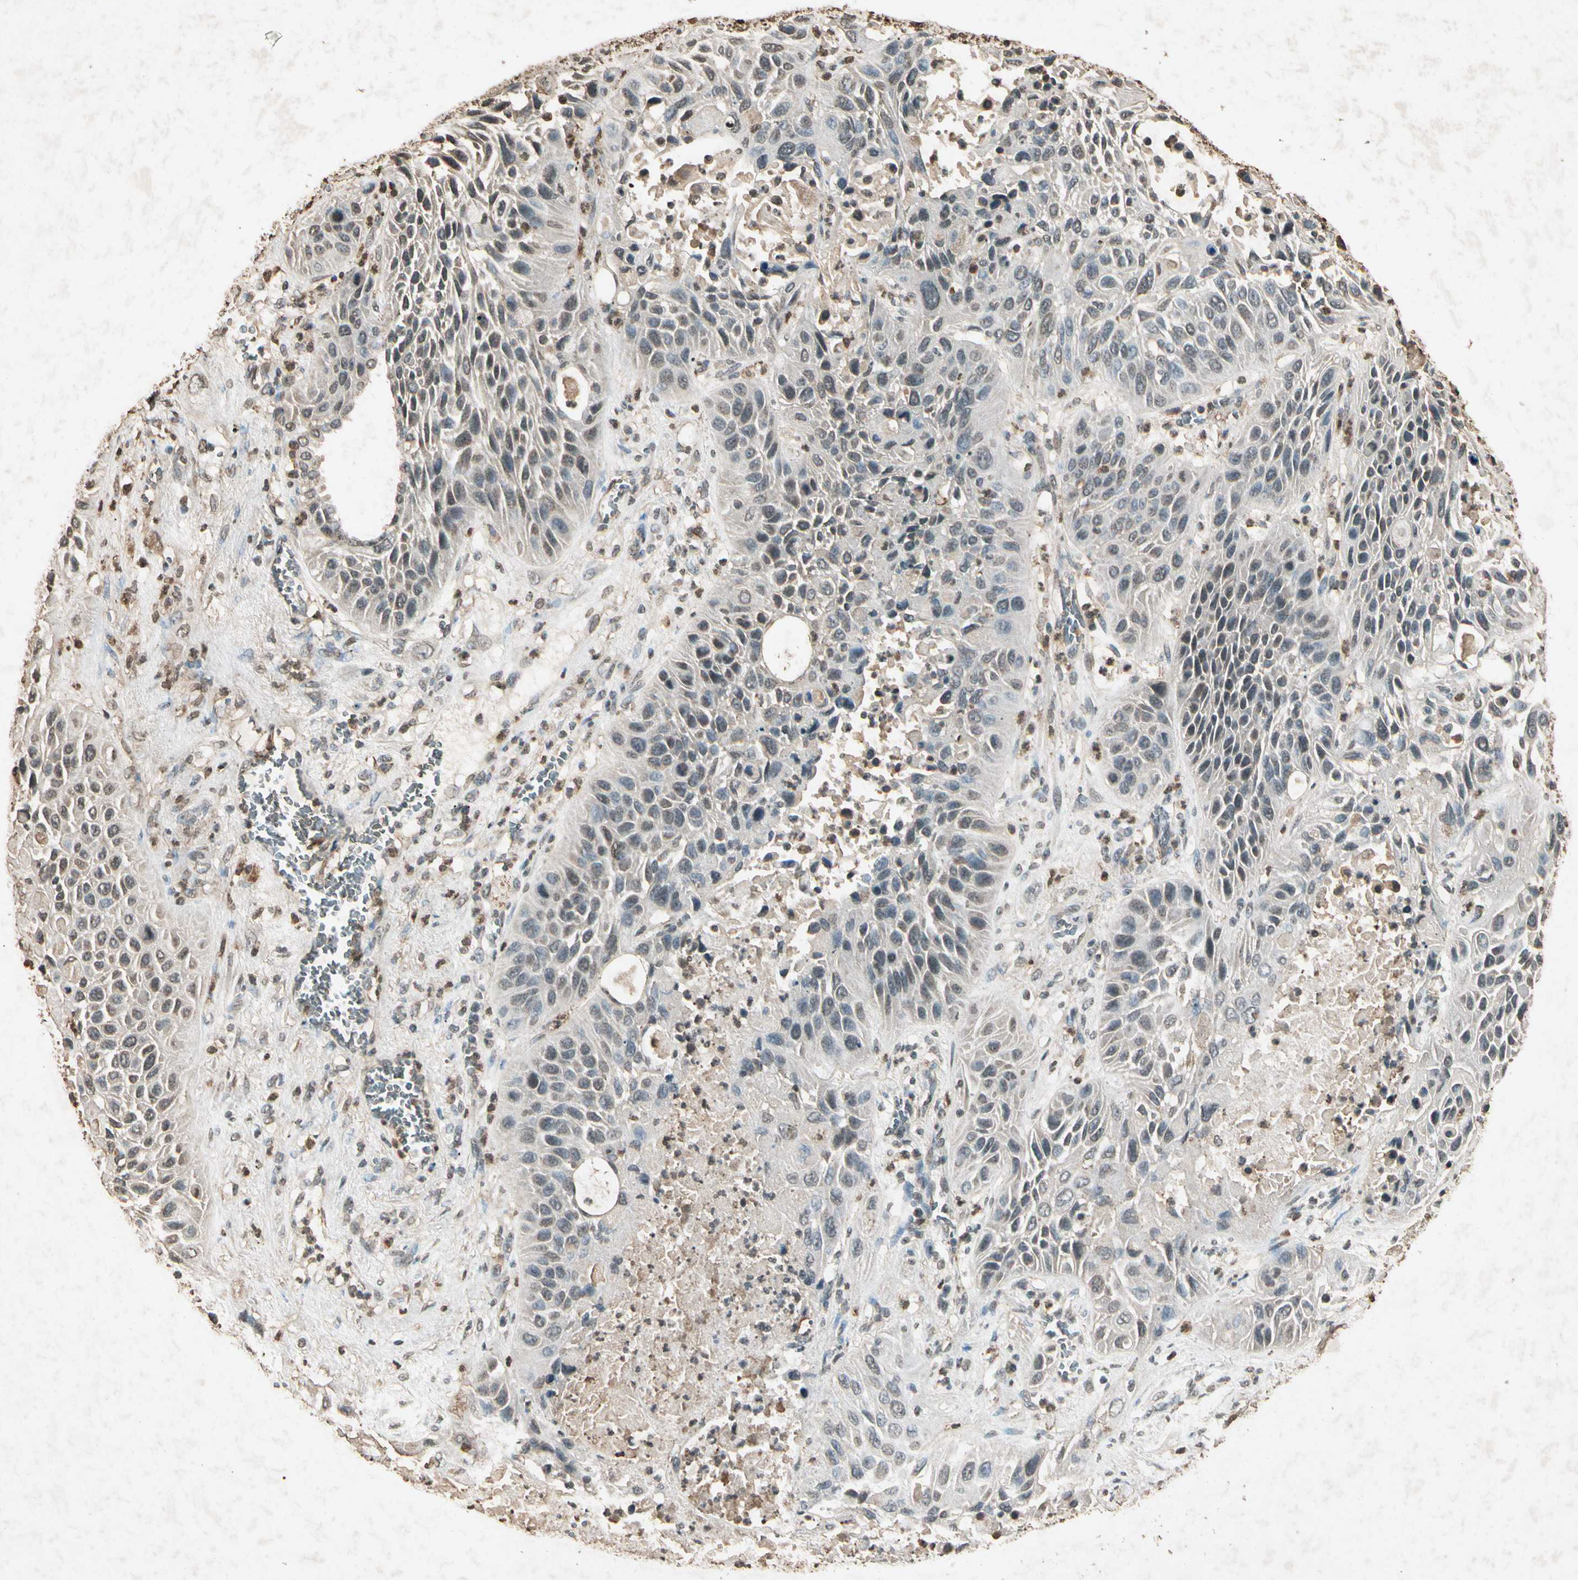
{"staining": {"intensity": "weak", "quantity": "25%-75%", "location": "cytoplasmic/membranous"}, "tissue": "lung cancer", "cell_type": "Tumor cells", "image_type": "cancer", "snomed": [{"axis": "morphology", "description": "Squamous cell carcinoma, NOS"}, {"axis": "topography", "description": "Lung"}], "caption": "Protein analysis of squamous cell carcinoma (lung) tissue demonstrates weak cytoplasmic/membranous positivity in about 25%-75% of tumor cells. The protein of interest is shown in brown color, while the nuclei are stained blue.", "gene": "GC", "patient": {"sex": "female", "age": 76}}